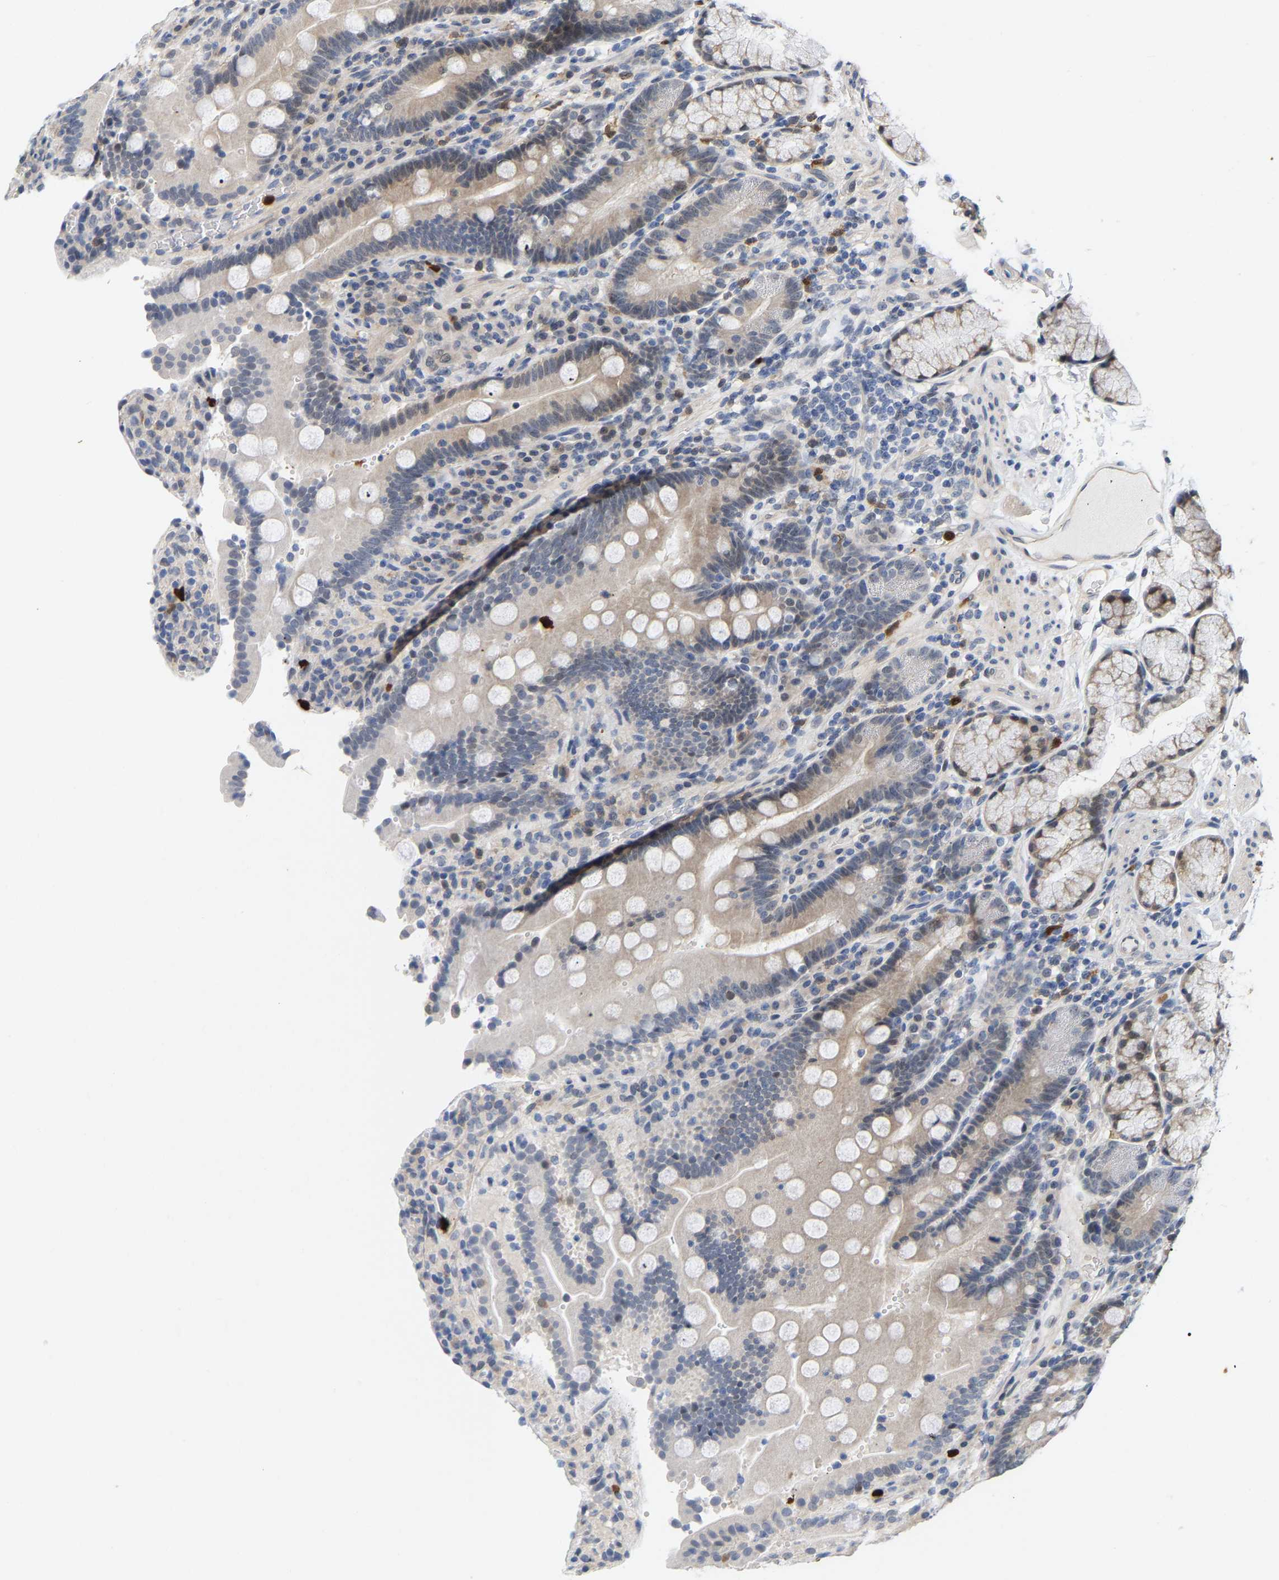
{"staining": {"intensity": "weak", "quantity": "<25%", "location": "cytoplasmic/membranous"}, "tissue": "duodenum", "cell_type": "Glandular cells", "image_type": "normal", "snomed": [{"axis": "morphology", "description": "Normal tissue, NOS"}, {"axis": "topography", "description": "Small intestine, NOS"}], "caption": "A high-resolution photomicrograph shows immunohistochemistry (IHC) staining of unremarkable duodenum, which displays no significant staining in glandular cells.", "gene": "TDRD7", "patient": {"sex": "female", "age": 71}}